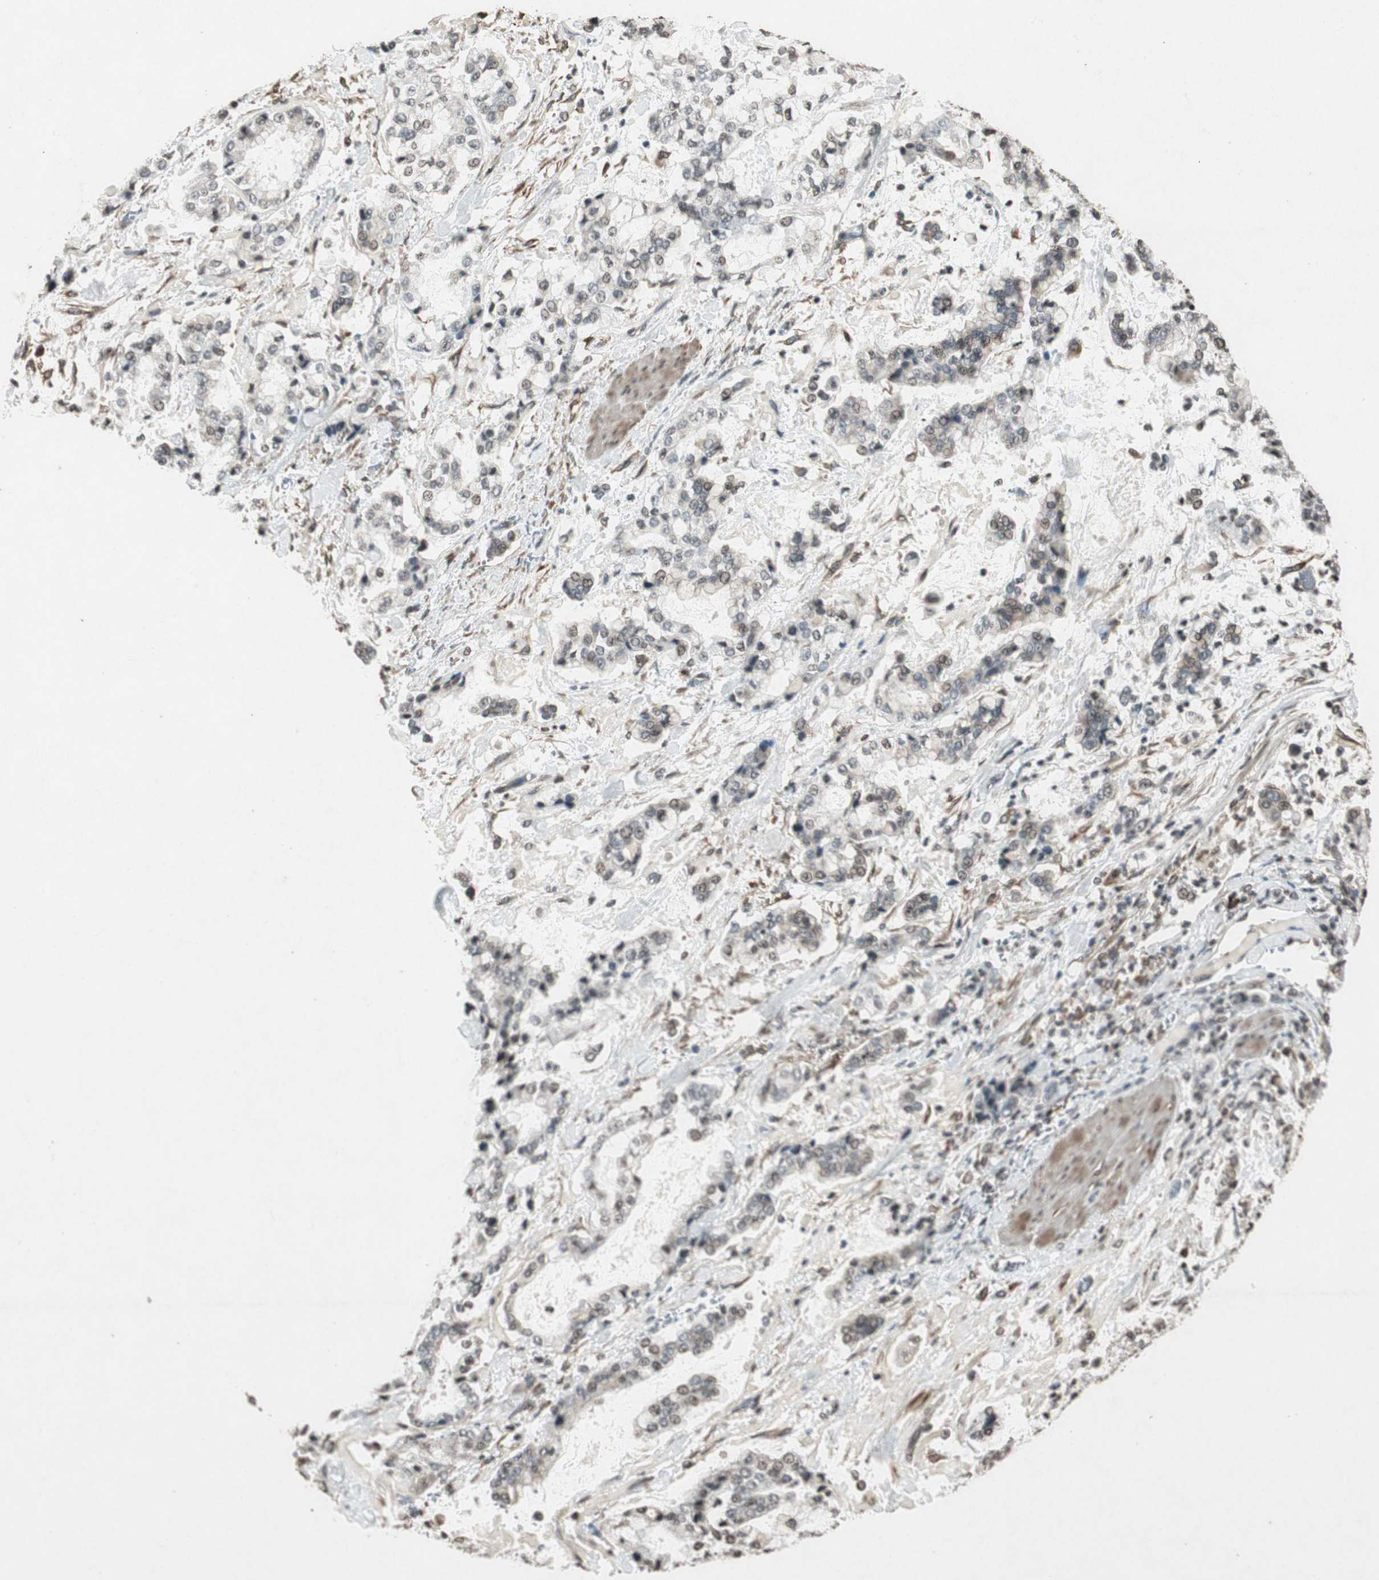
{"staining": {"intensity": "weak", "quantity": "25%-75%", "location": "cytoplasmic/membranous,nuclear"}, "tissue": "stomach cancer", "cell_type": "Tumor cells", "image_type": "cancer", "snomed": [{"axis": "morphology", "description": "Normal tissue, NOS"}, {"axis": "morphology", "description": "Adenocarcinoma, NOS"}, {"axis": "topography", "description": "Stomach, upper"}, {"axis": "topography", "description": "Stomach"}], "caption": "A low amount of weak cytoplasmic/membranous and nuclear expression is appreciated in approximately 25%-75% of tumor cells in stomach cancer tissue. (IHC, brightfield microscopy, high magnification).", "gene": "PRKG1", "patient": {"sex": "male", "age": 76}}